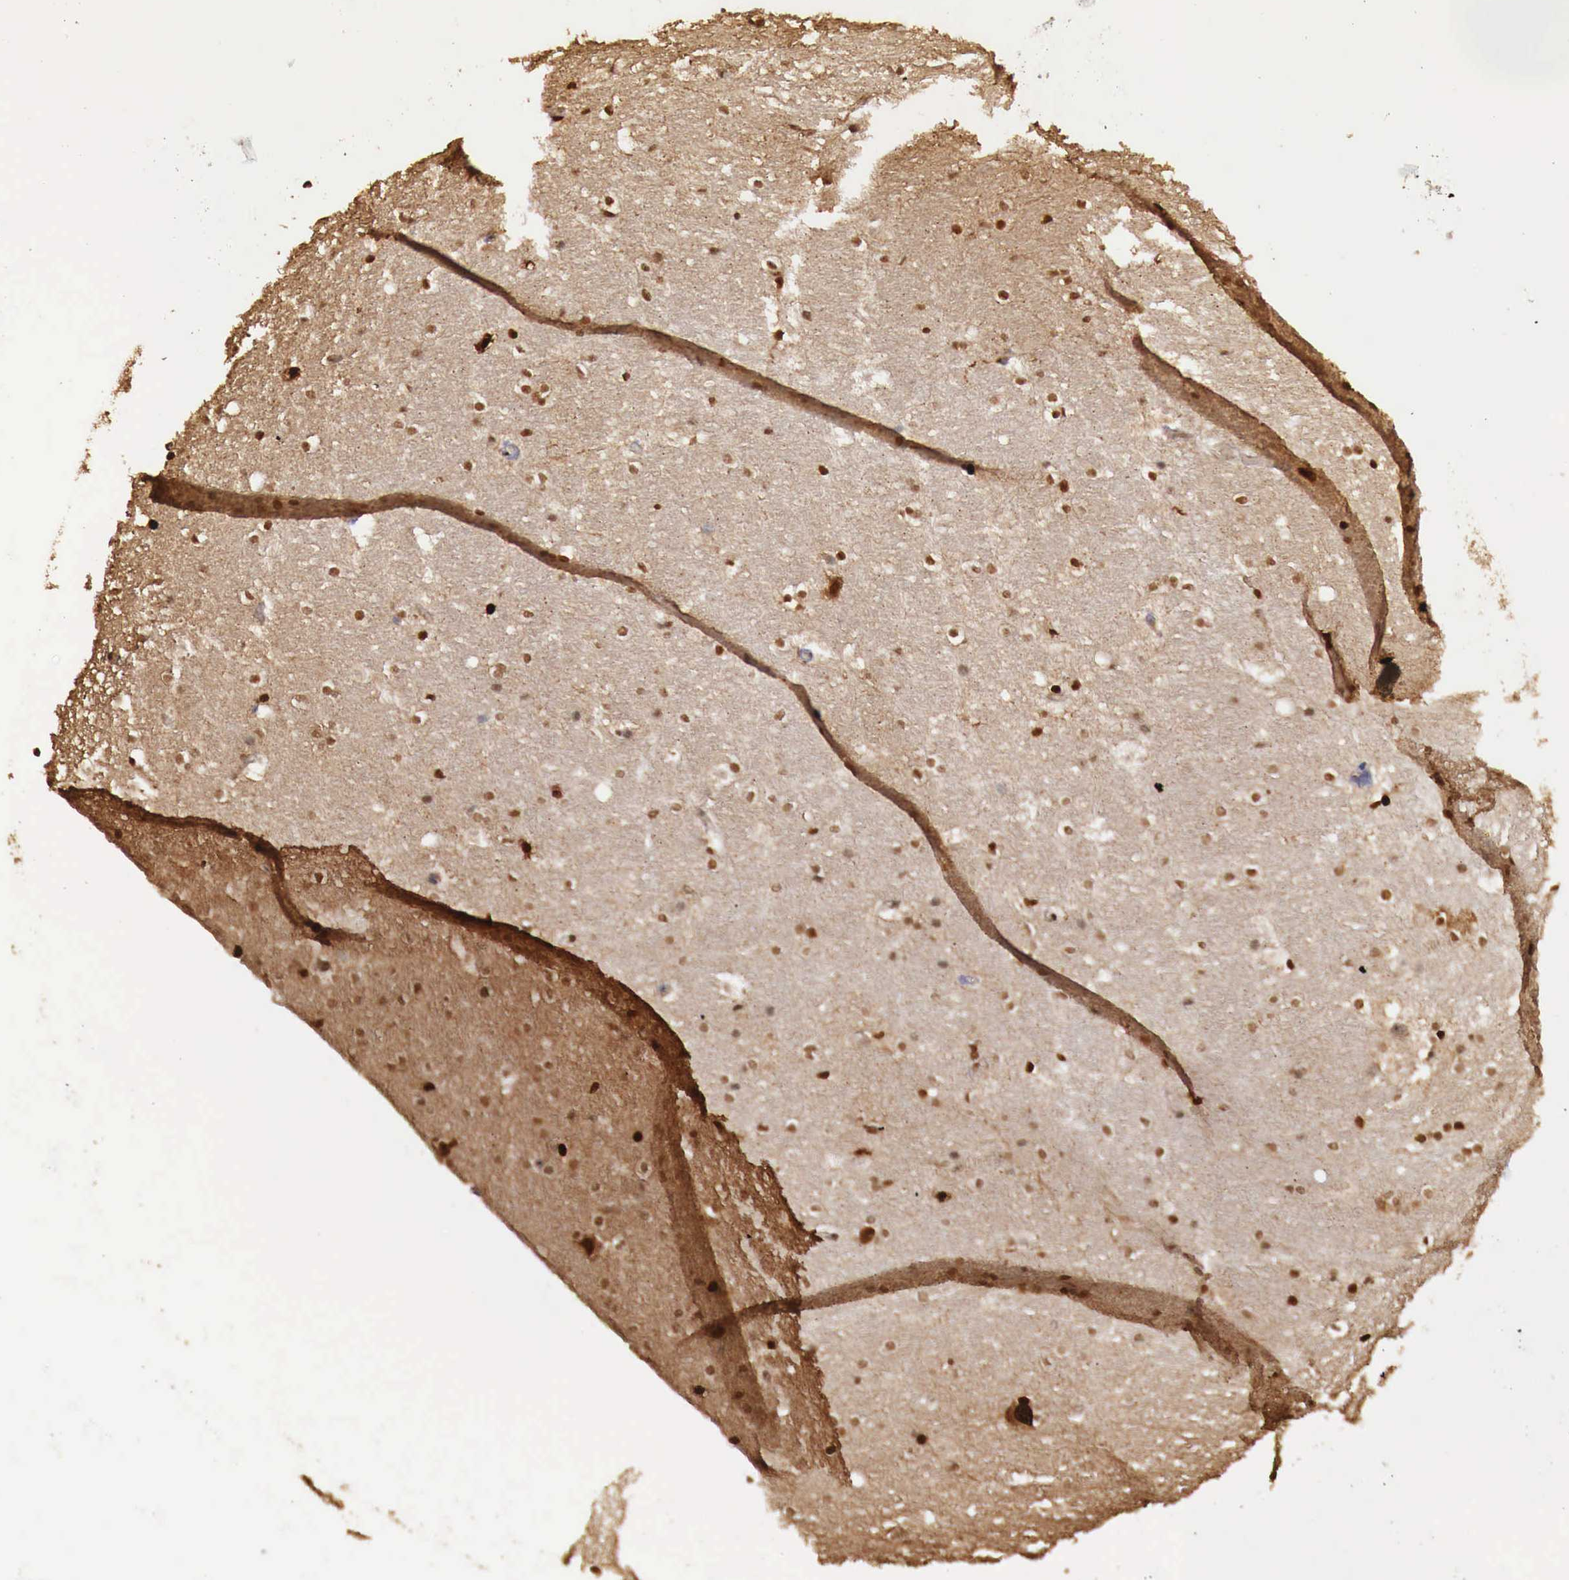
{"staining": {"intensity": "moderate", "quantity": "25%-75%", "location": "nuclear"}, "tissue": "hippocampus", "cell_type": "Glial cells", "image_type": "normal", "snomed": [{"axis": "morphology", "description": "Normal tissue, NOS"}, {"axis": "topography", "description": "Hippocampus"}], "caption": "An image showing moderate nuclear positivity in approximately 25%-75% of glial cells in normal hippocampus, as visualized by brown immunohistochemical staining.", "gene": "KHDRBS2", "patient": {"sex": "female", "age": 19}}